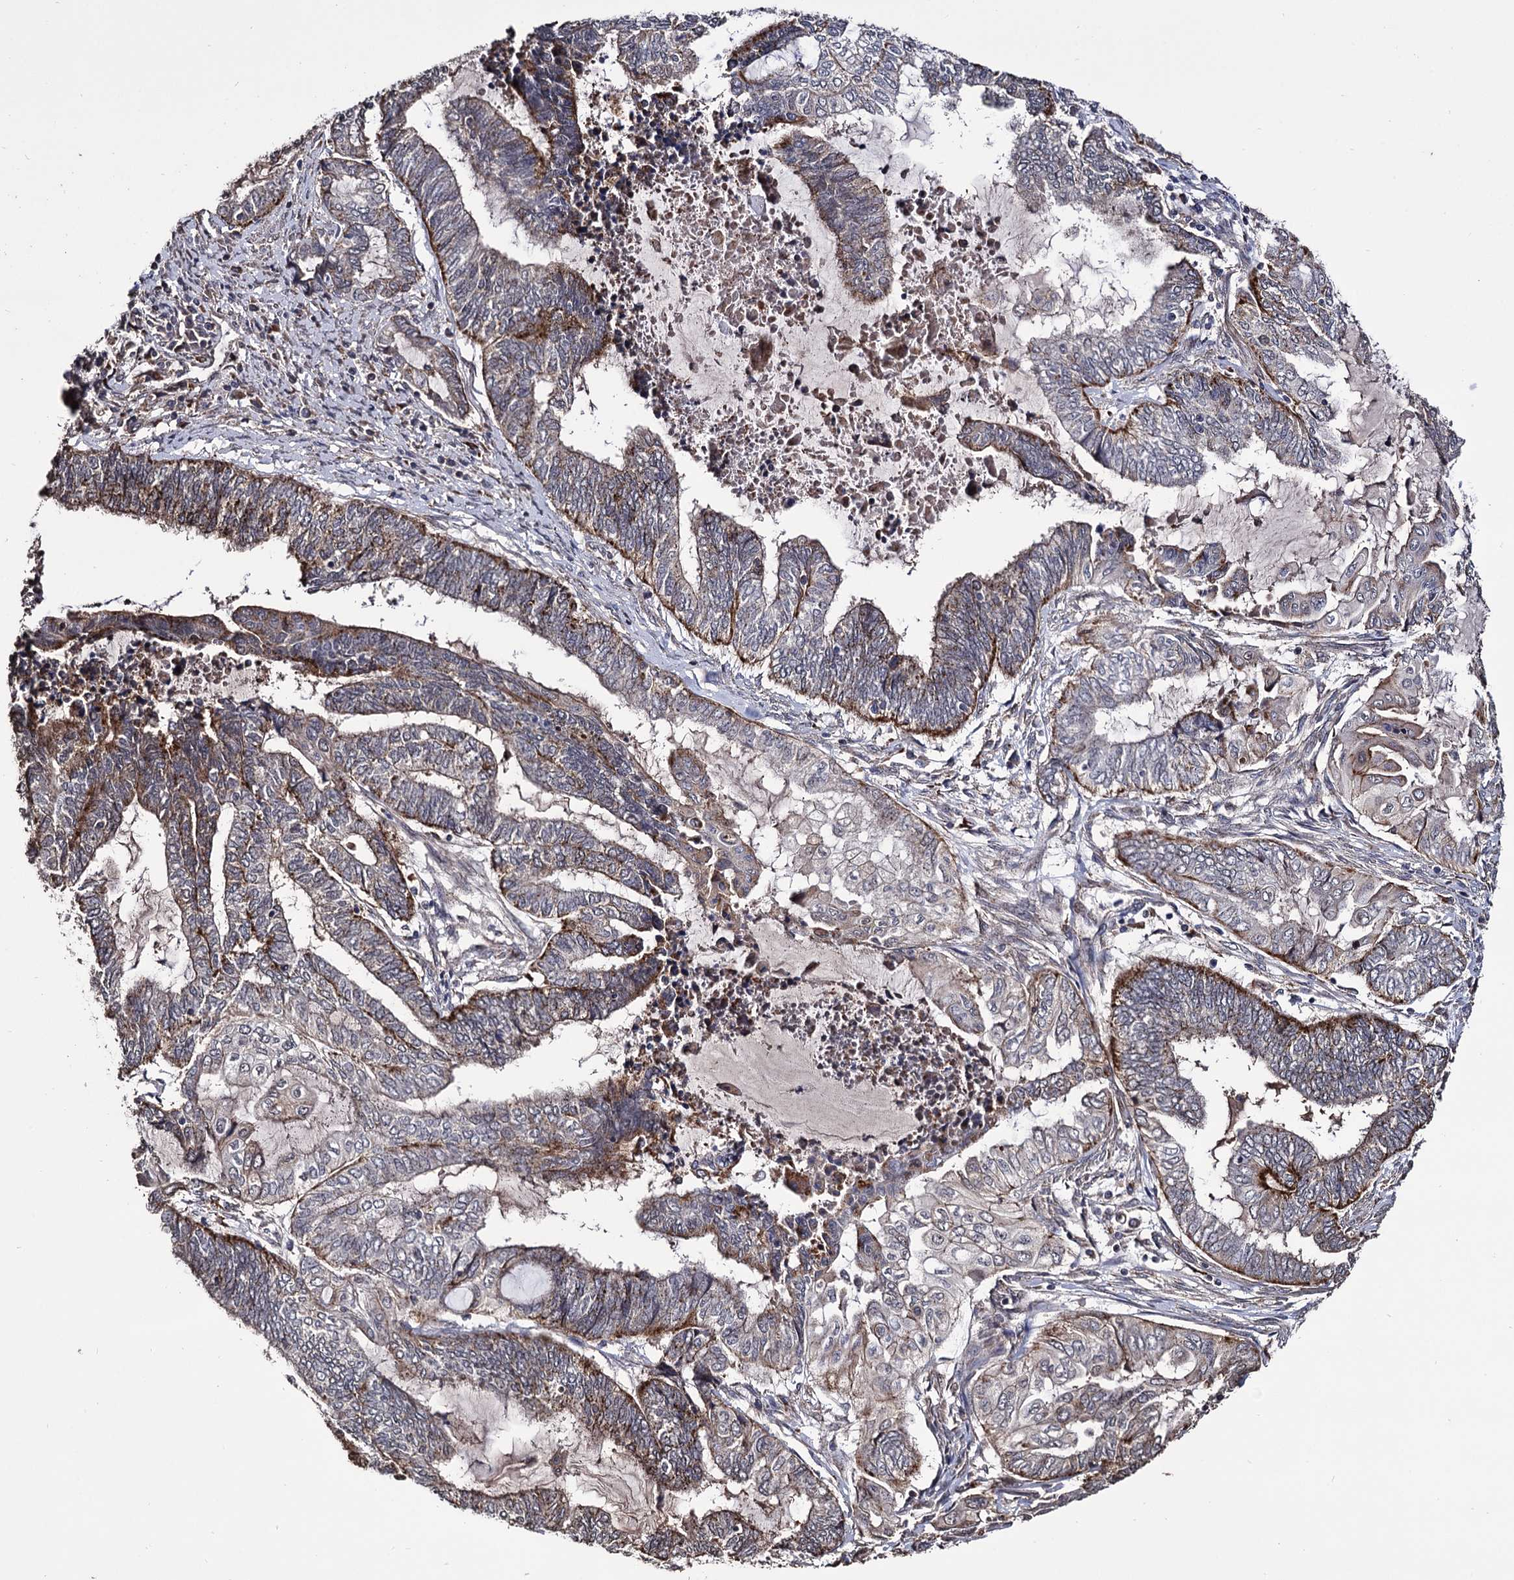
{"staining": {"intensity": "moderate", "quantity": "<25%", "location": "cytoplasmic/membranous"}, "tissue": "endometrial cancer", "cell_type": "Tumor cells", "image_type": "cancer", "snomed": [{"axis": "morphology", "description": "Adenocarcinoma, NOS"}, {"axis": "topography", "description": "Uterus"}, {"axis": "topography", "description": "Endometrium"}], "caption": "This is a histology image of IHC staining of endometrial cancer, which shows moderate positivity in the cytoplasmic/membranous of tumor cells.", "gene": "MICAL2", "patient": {"sex": "female", "age": 70}}